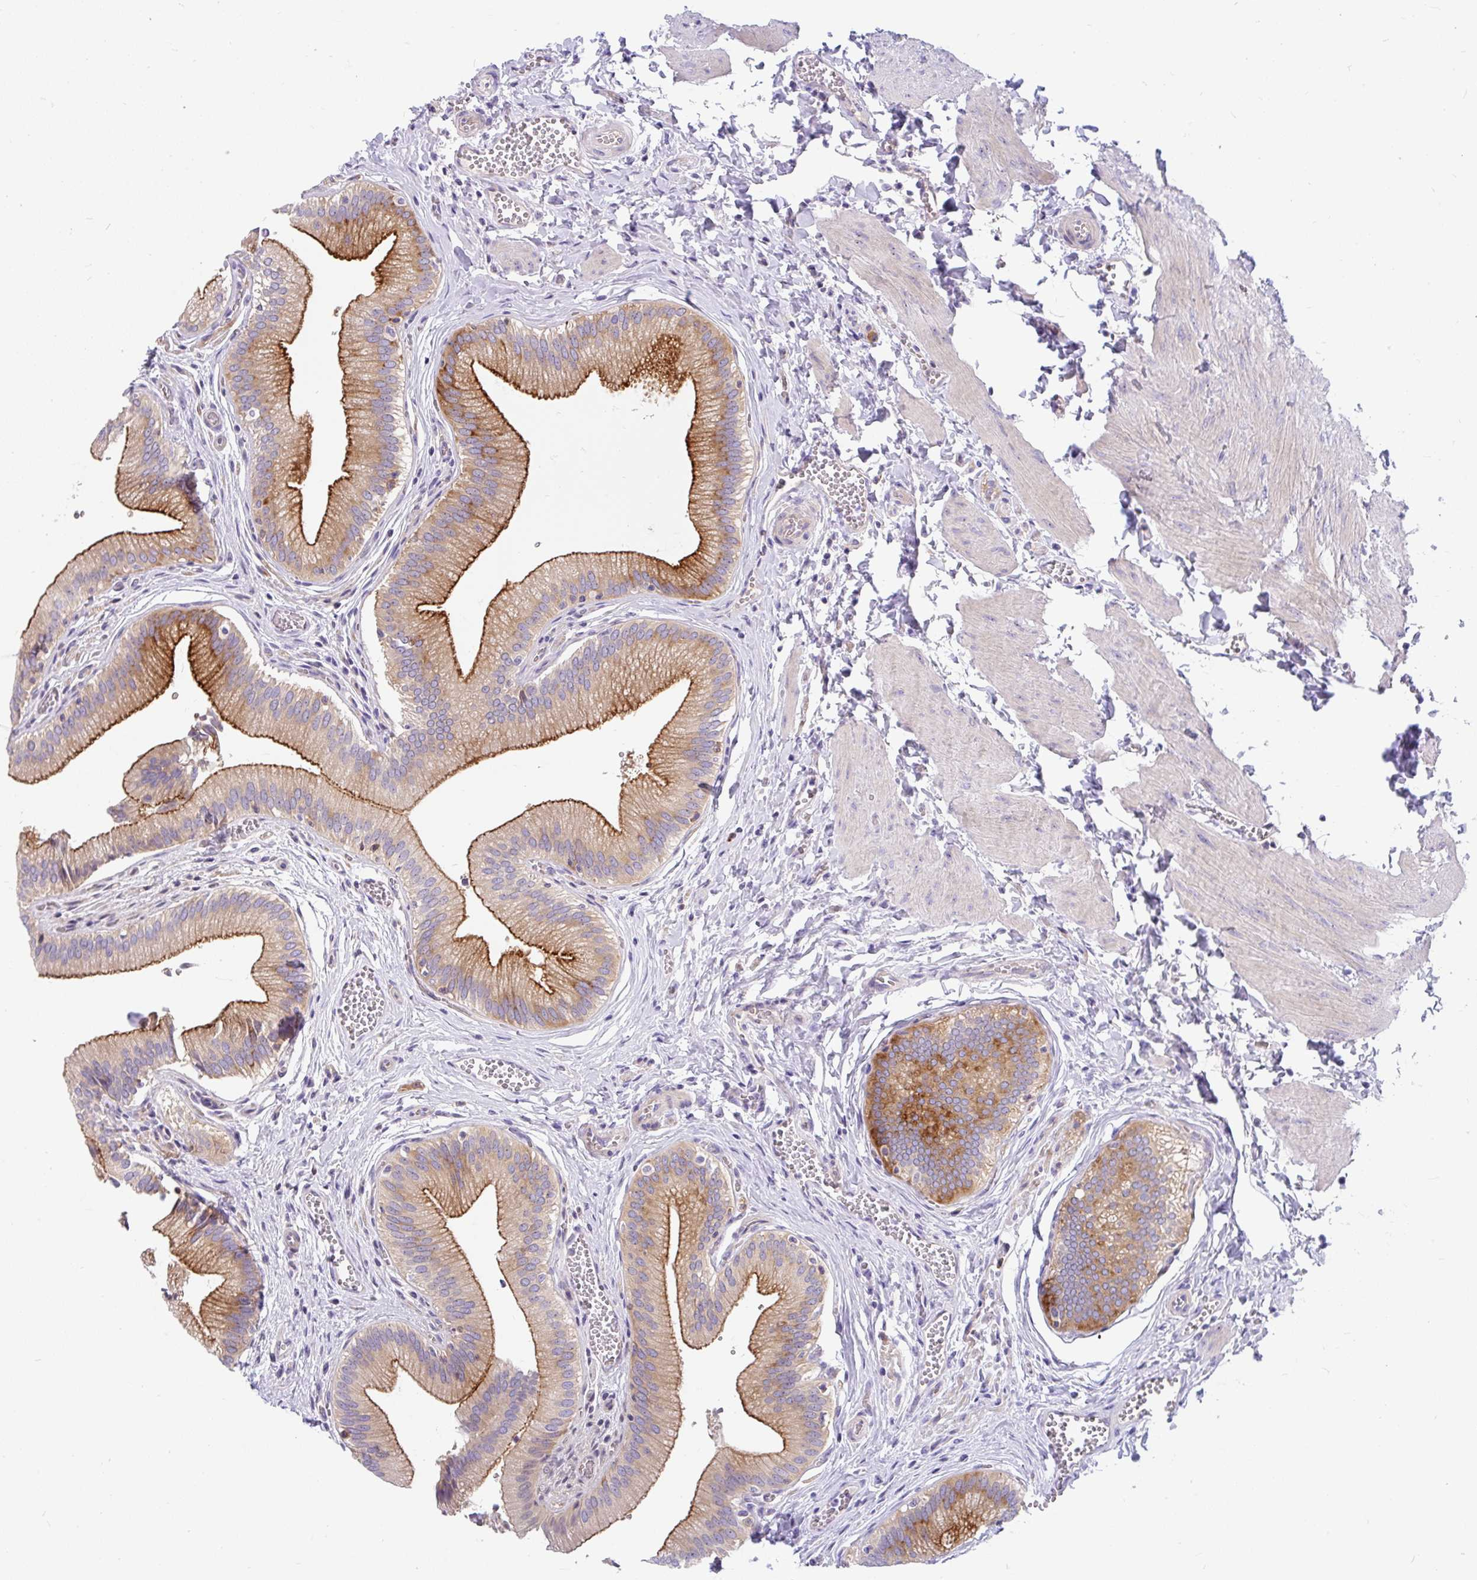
{"staining": {"intensity": "strong", "quantity": ">75%", "location": "cytoplasmic/membranous"}, "tissue": "gallbladder", "cell_type": "Glandular cells", "image_type": "normal", "snomed": [{"axis": "morphology", "description": "Normal tissue, NOS"}, {"axis": "topography", "description": "Gallbladder"}], "caption": "Immunohistochemical staining of normal human gallbladder displays high levels of strong cytoplasmic/membranous expression in about >75% of glandular cells. (DAB IHC with brightfield microscopy, high magnification).", "gene": "LRRC26", "patient": {"sex": "male", "age": 17}}